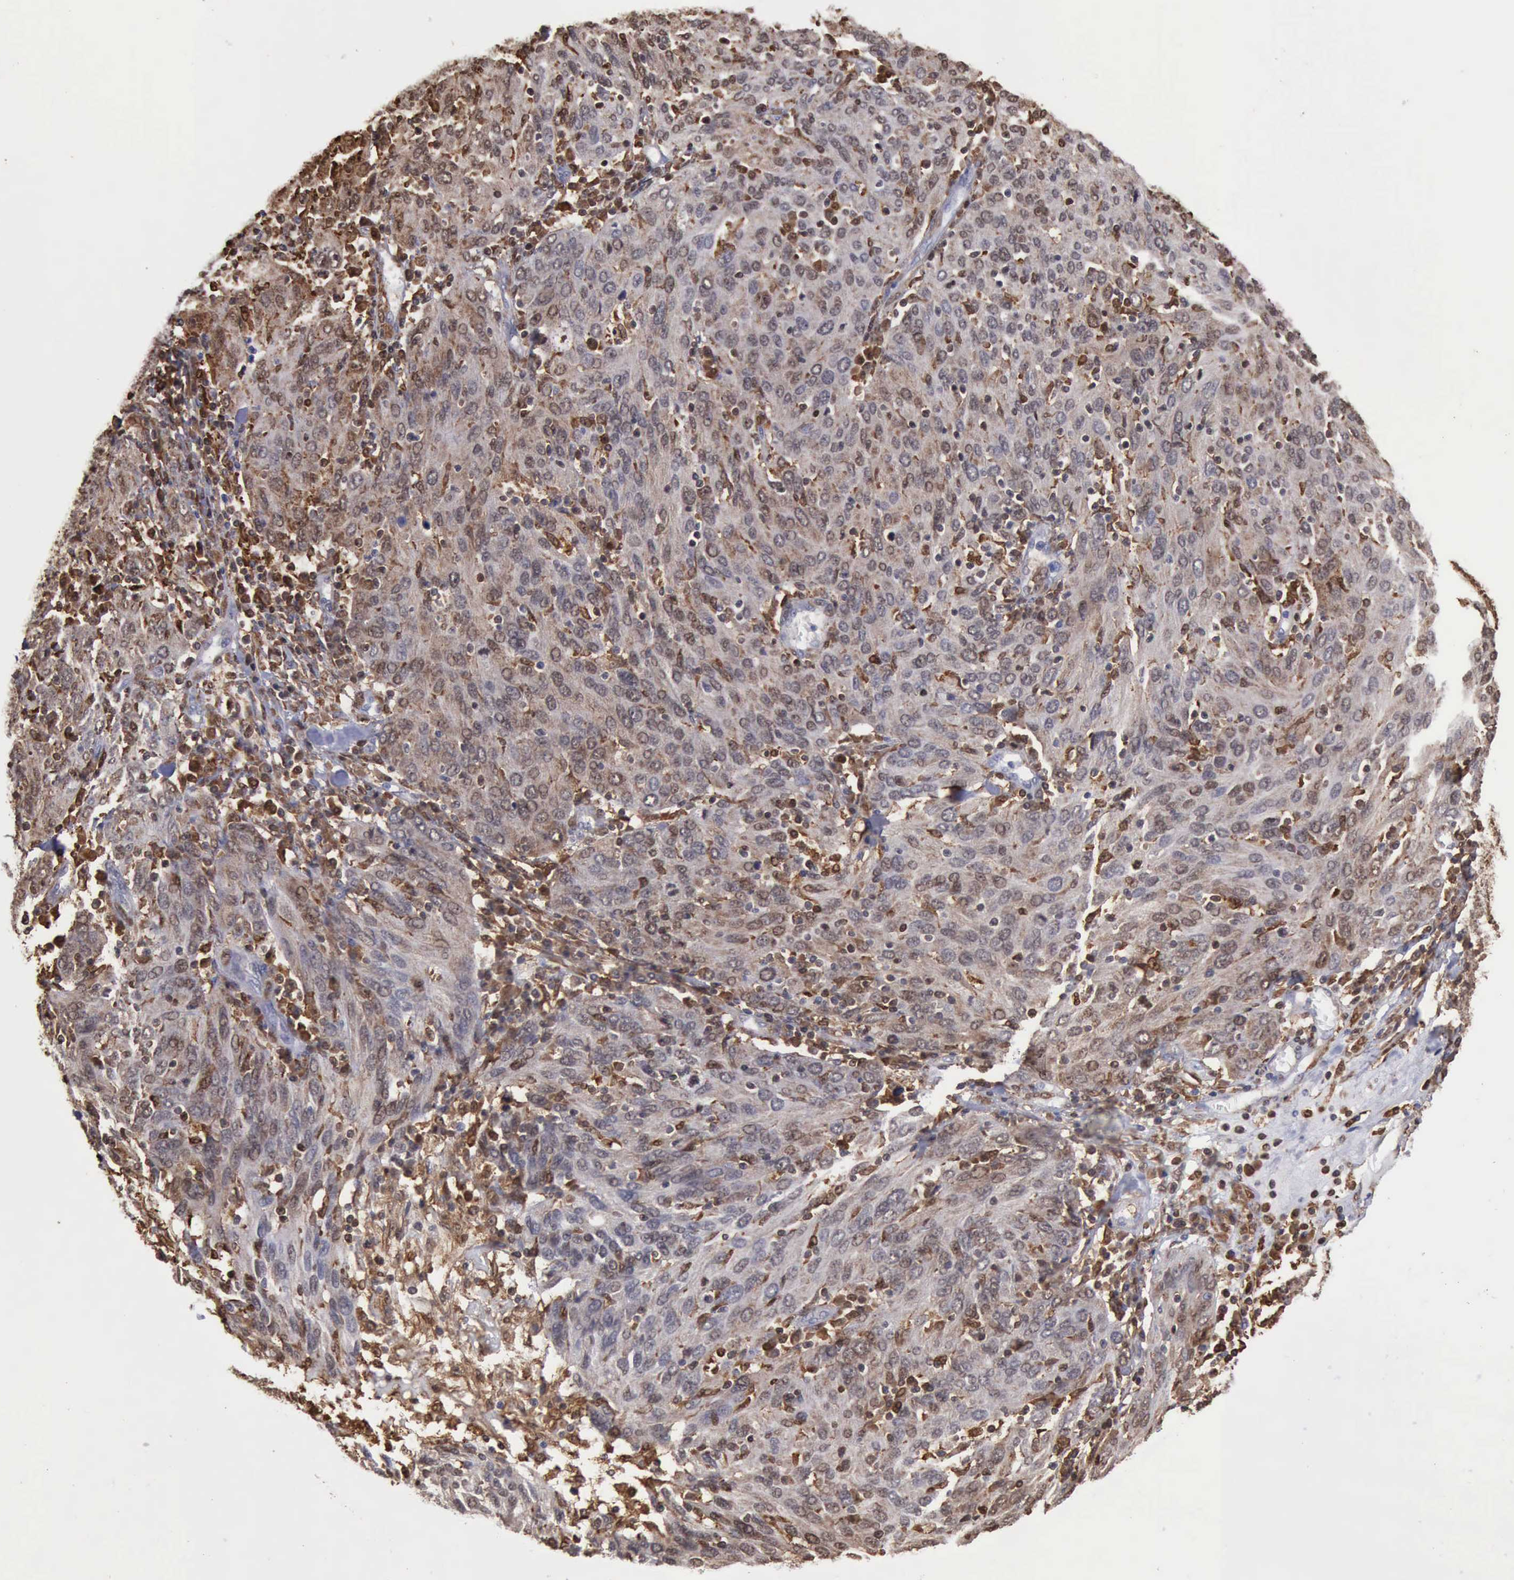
{"staining": {"intensity": "weak", "quantity": ">75%", "location": "cytoplasmic/membranous,nuclear"}, "tissue": "ovarian cancer", "cell_type": "Tumor cells", "image_type": "cancer", "snomed": [{"axis": "morphology", "description": "Carcinoma, endometroid"}, {"axis": "topography", "description": "Ovary"}], "caption": "Immunohistochemistry (IHC) histopathology image of neoplastic tissue: ovarian endometroid carcinoma stained using IHC exhibits low levels of weak protein expression localized specifically in the cytoplasmic/membranous and nuclear of tumor cells, appearing as a cytoplasmic/membranous and nuclear brown color.", "gene": "STAT1", "patient": {"sex": "female", "age": 50}}